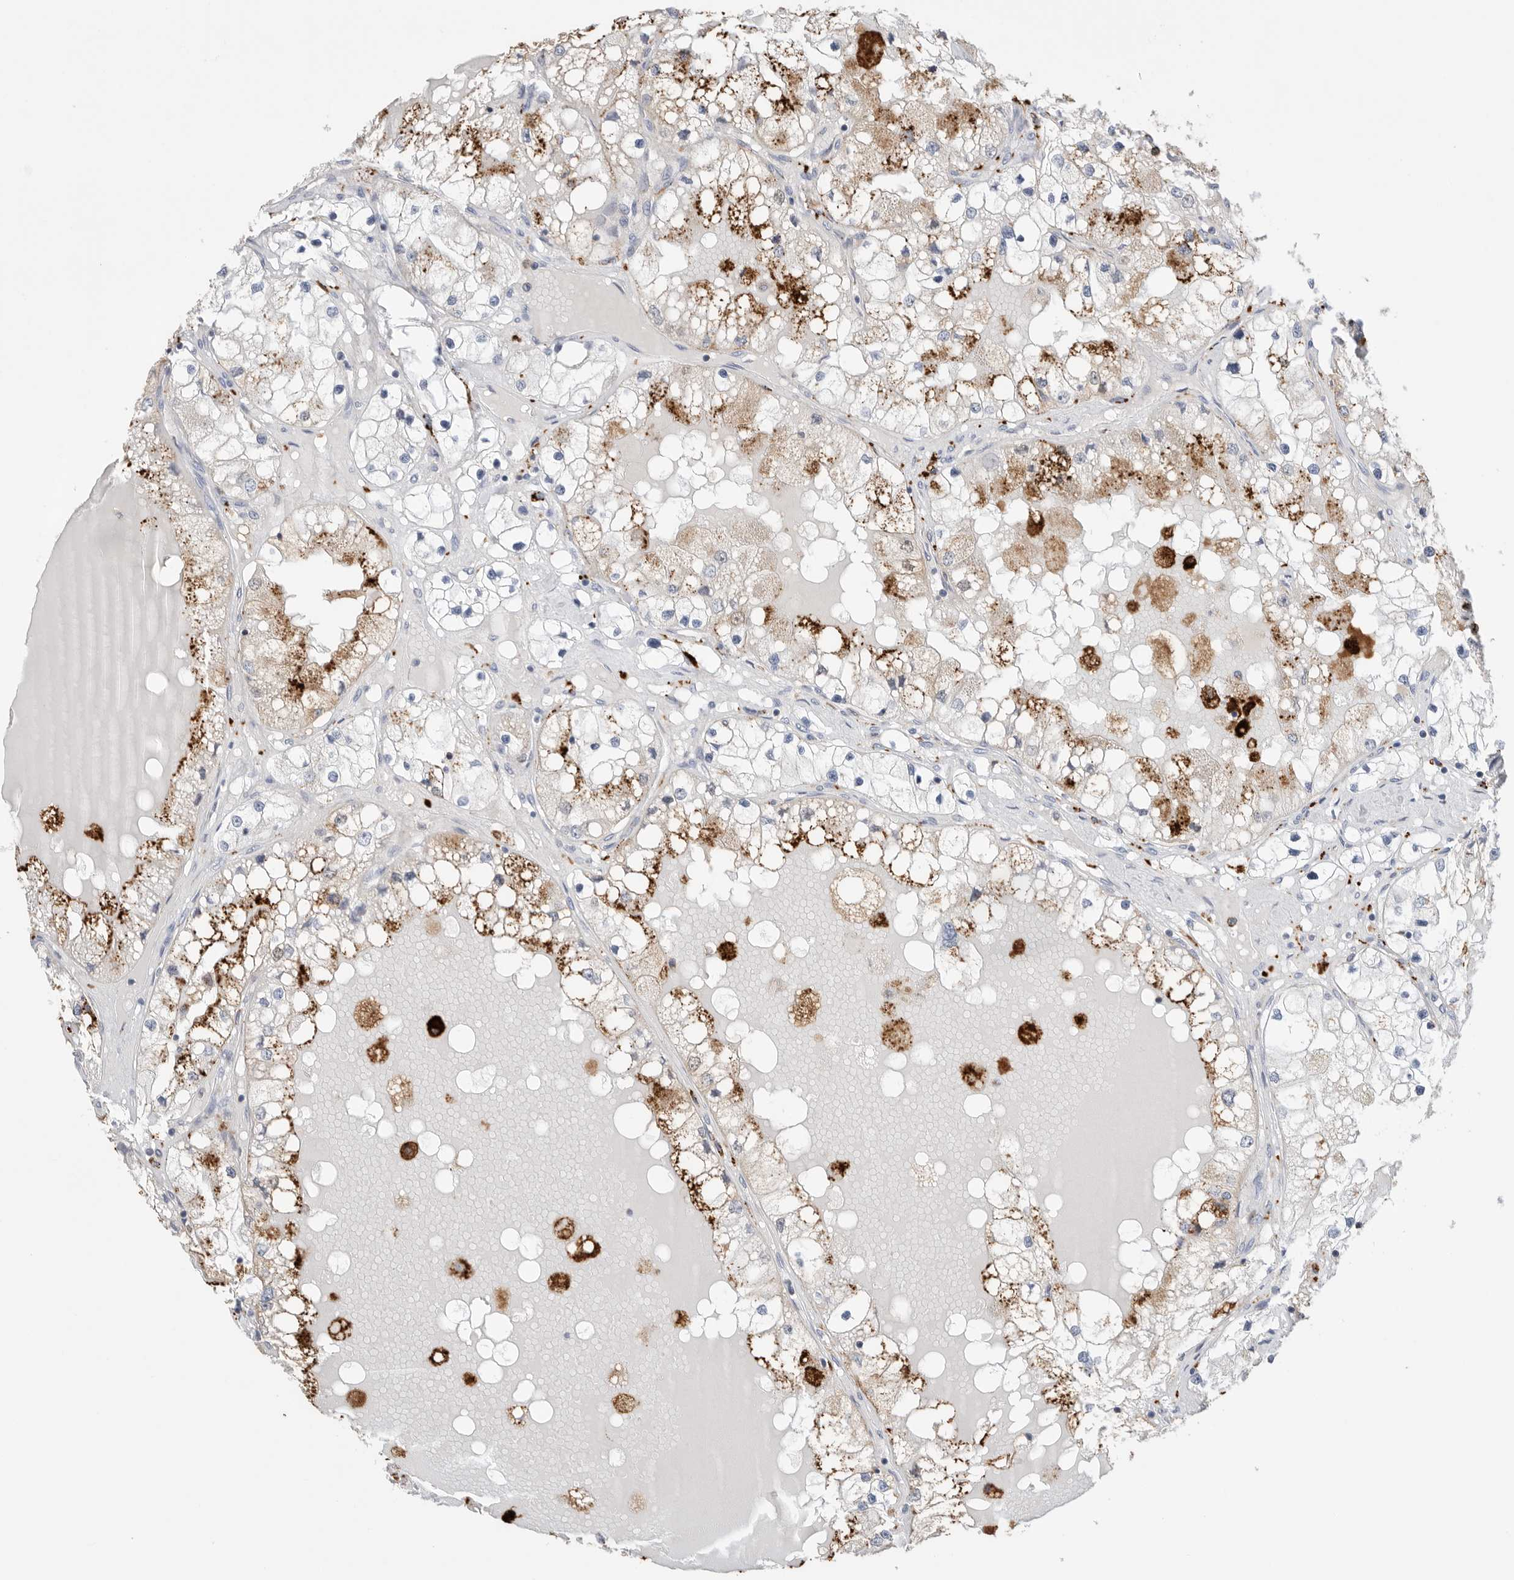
{"staining": {"intensity": "strong", "quantity": "25%-75%", "location": "cytoplasmic/membranous"}, "tissue": "renal cancer", "cell_type": "Tumor cells", "image_type": "cancer", "snomed": [{"axis": "morphology", "description": "Adenocarcinoma, NOS"}, {"axis": "topography", "description": "Kidney"}], "caption": "Immunohistochemical staining of human adenocarcinoma (renal) reveals strong cytoplasmic/membranous protein staining in about 25%-75% of tumor cells.", "gene": "GGH", "patient": {"sex": "male", "age": 68}}